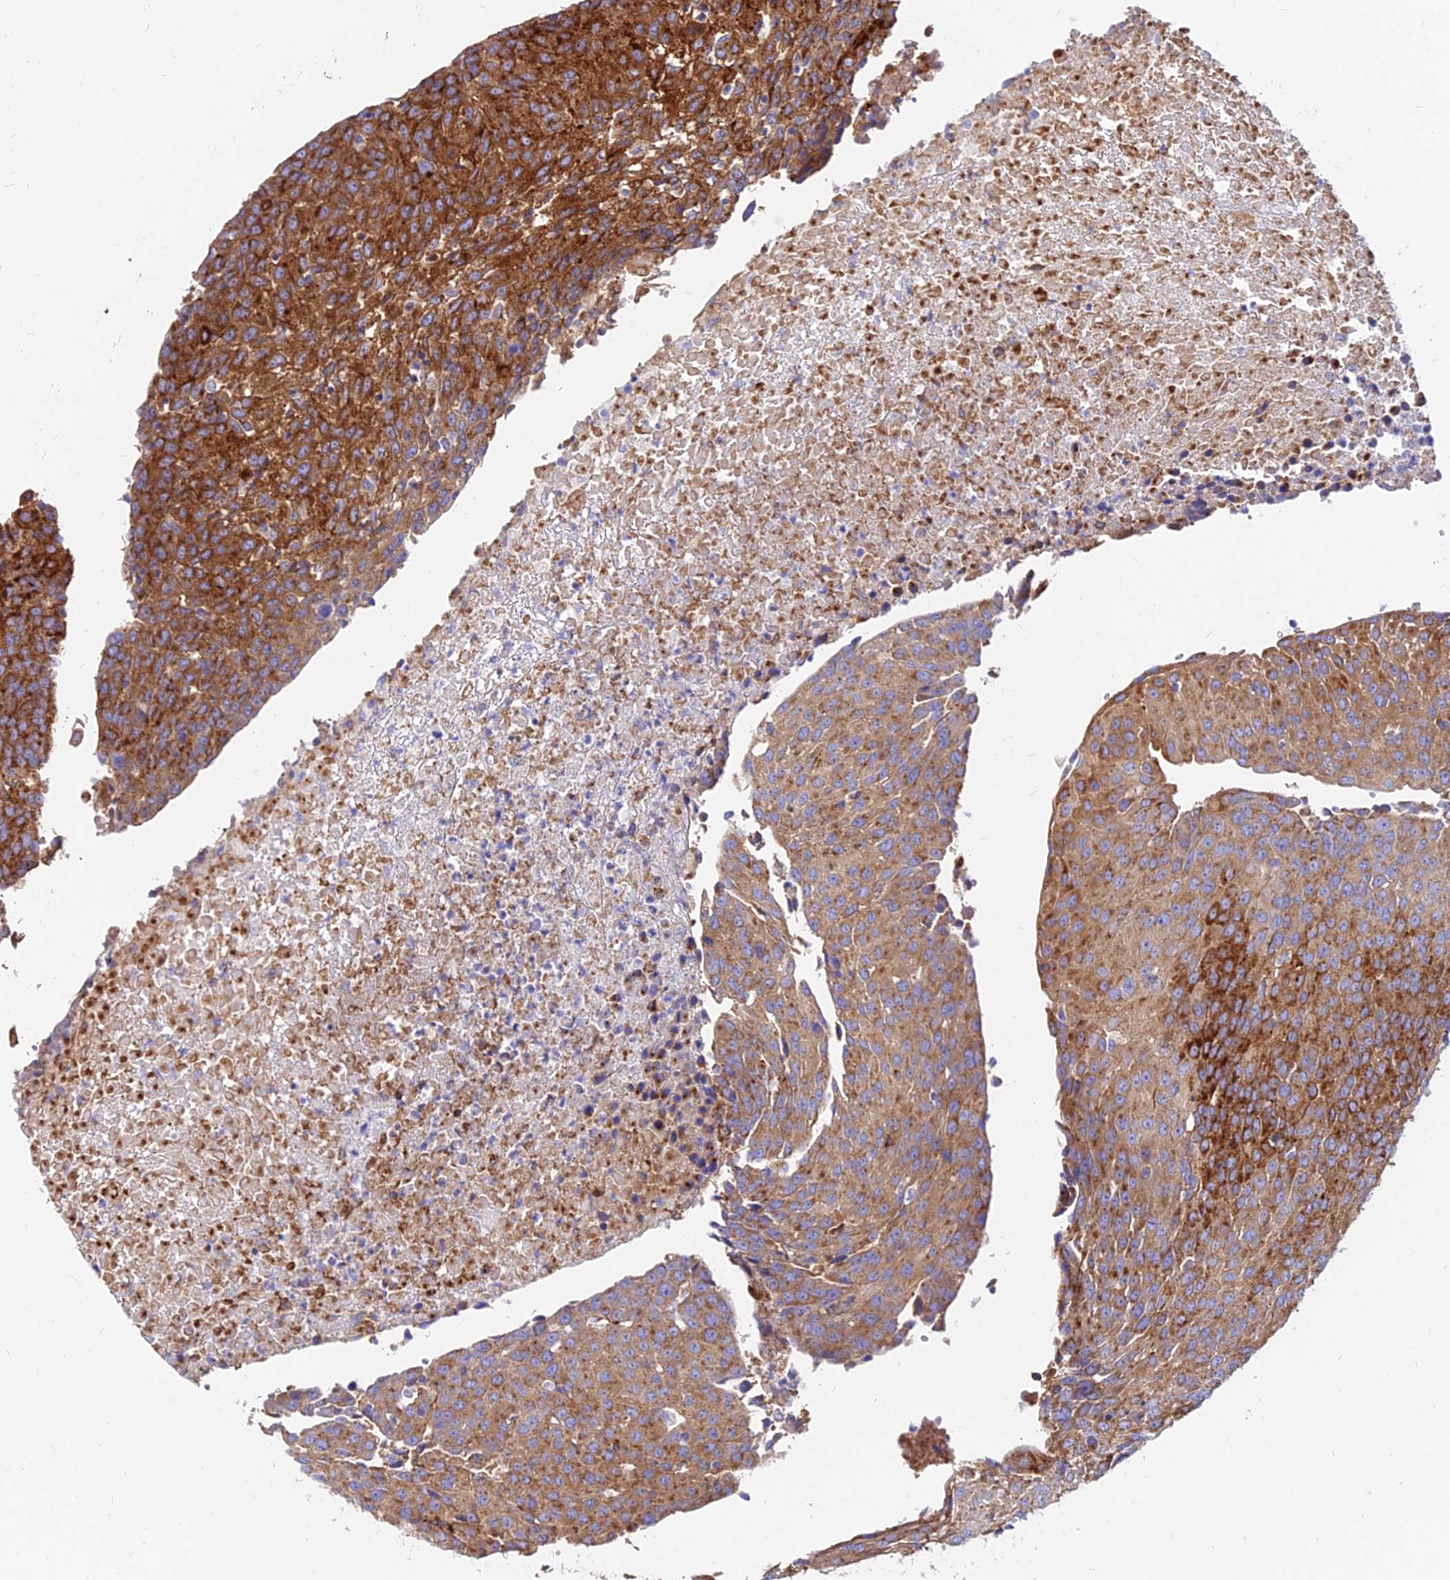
{"staining": {"intensity": "strong", "quantity": ">75%", "location": "cytoplasmic/membranous"}, "tissue": "urothelial cancer", "cell_type": "Tumor cells", "image_type": "cancer", "snomed": [{"axis": "morphology", "description": "Urothelial carcinoma, High grade"}, {"axis": "topography", "description": "Urinary bladder"}], "caption": "Strong cytoplasmic/membranous staining for a protein is seen in approximately >75% of tumor cells of urothelial cancer using immunohistochemistry (IHC).", "gene": "AGTRAP", "patient": {"sex": "female", "age": 85}}